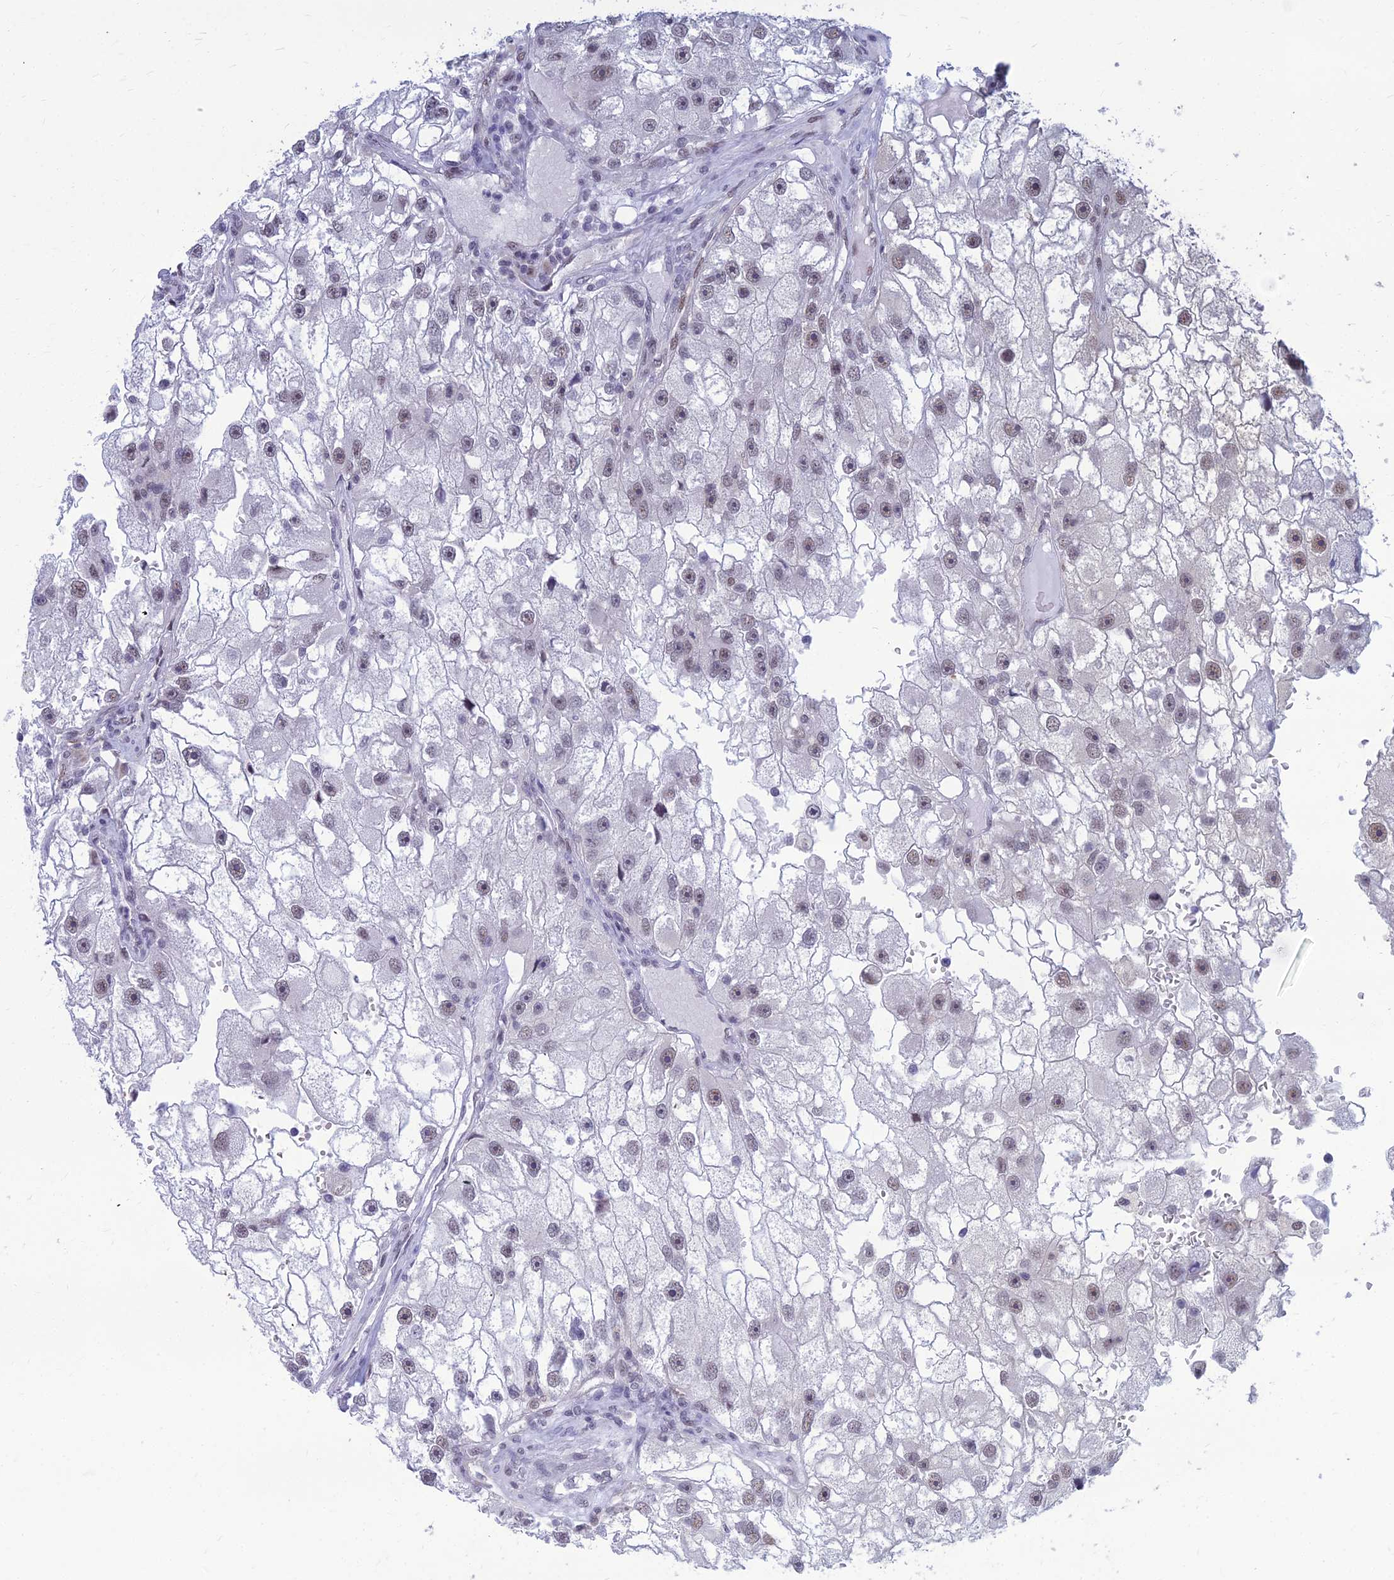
{"staining": {"intensity": "weak", "quantity": "25%-75%", "location": "nuclear"}, "tissue": "renal cancer", "cell_type": "Tumor cells", "image_type": "cancer", "snomed": [{"axis": "morphology", "description": "Adenocarcinoma, NOS"}, {"axis": "topography", "description": "Kidney"}], "caption": "A high-resolution image shows immunohistochemistry staining of renal cancer (adenocarcinoma), which exhibits weak nuclear positivity in about 25%-75% of tumor cells.", "gene": "SRSF7", "patient": {"sex": "male", "age": 63}}